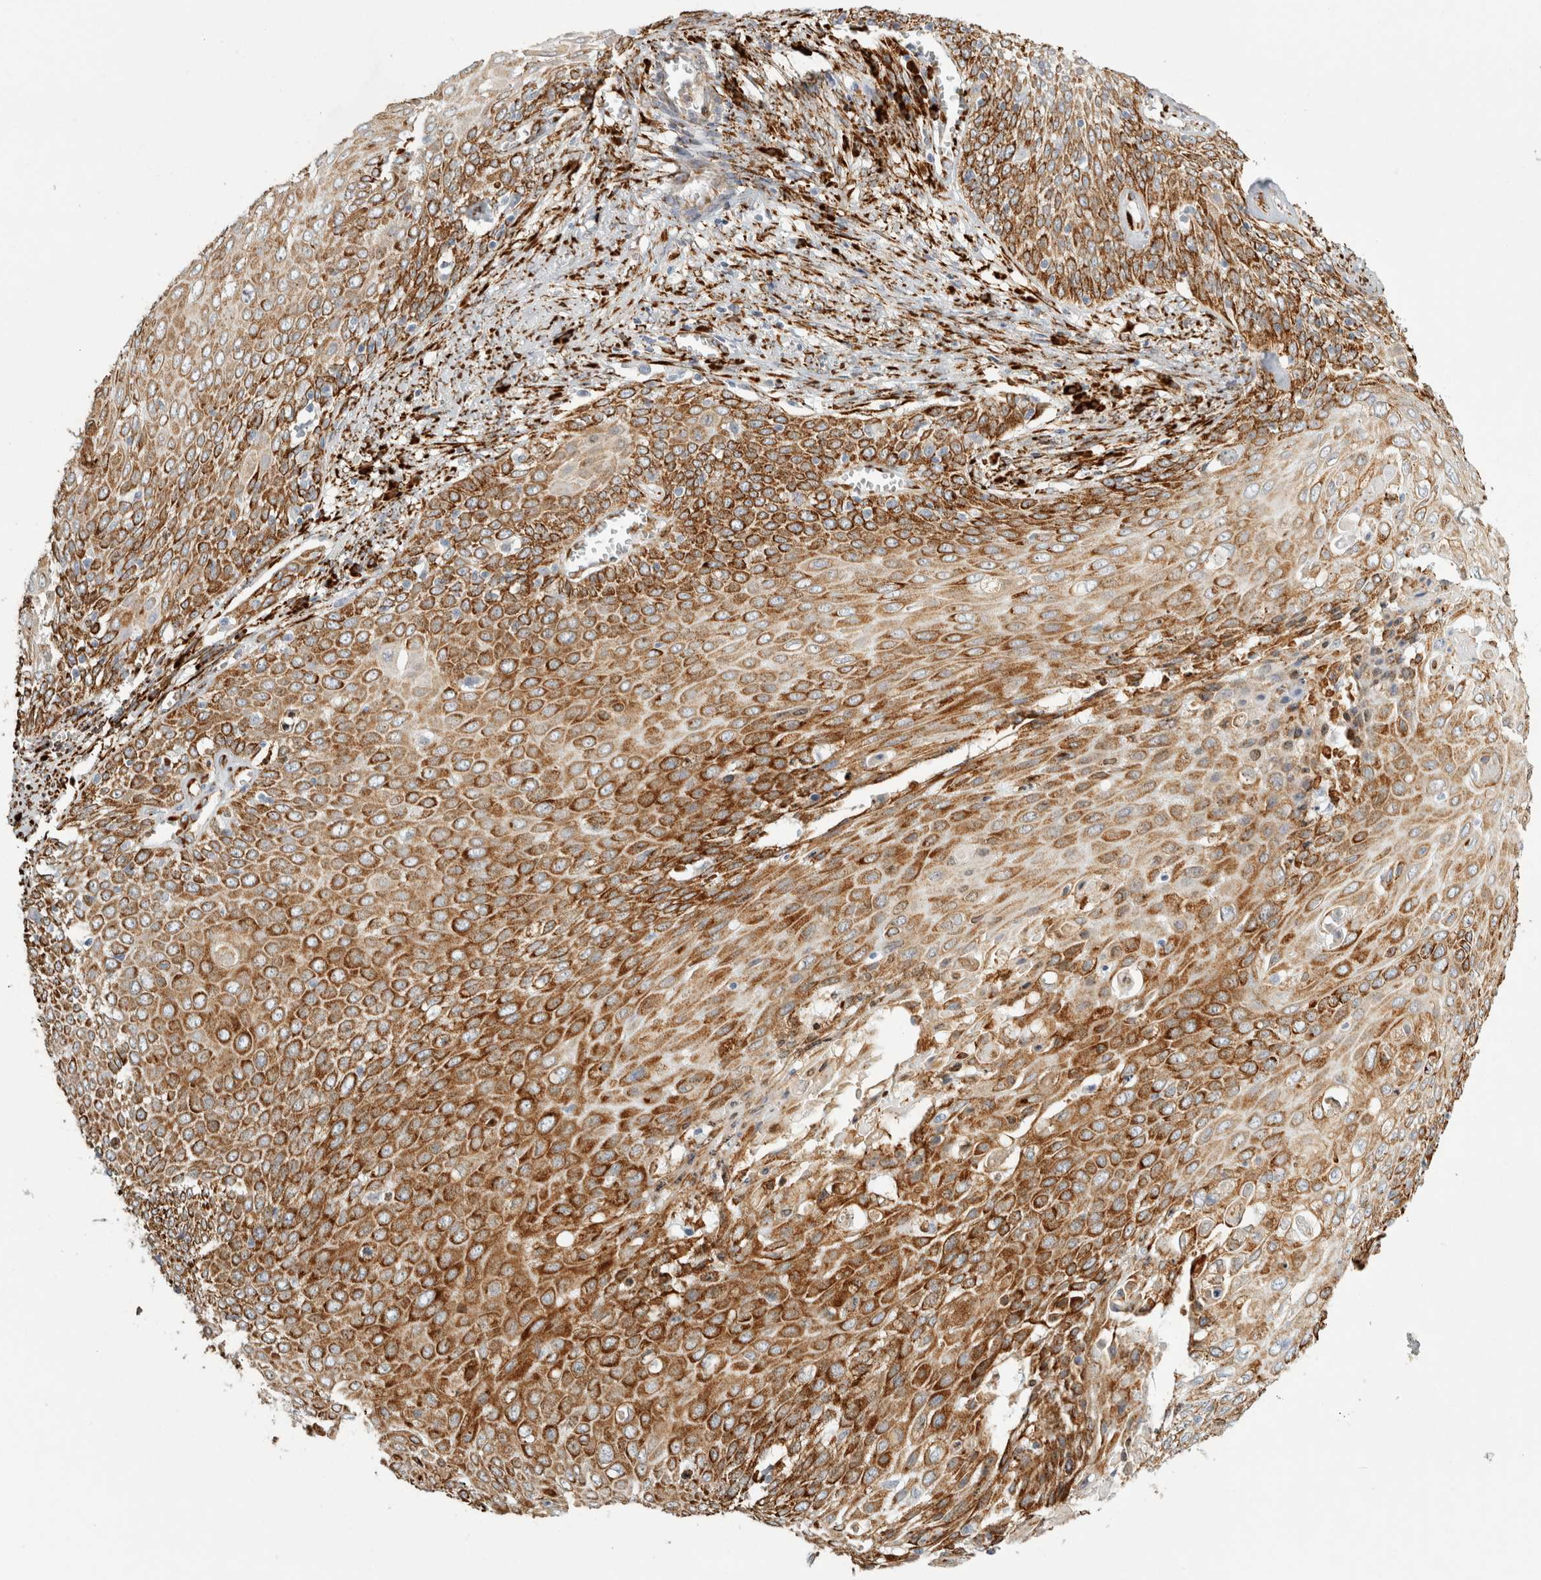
{"staining": {"intensity": "strong", "quantity": ">75%", "location": "cytoplasmic/membranous"}, "tissue": "cervical cancer", "cell_type": "Tumor cells", "image_type": "cancer", "snomed": [{"axis": "morphology", "description": "Squamous cell carcinoma, NOS"}, {"axis": "topography", "description": "Cervix"}], "caption": "Brown immunohistochemical staining in squamous cell carcinoma (cervical) reveals strong cytoplasmic/membranous positivity in about >75% of tumor cells.", "gene": "OSTN", "patient": {"sex": "female", "age": 39}}